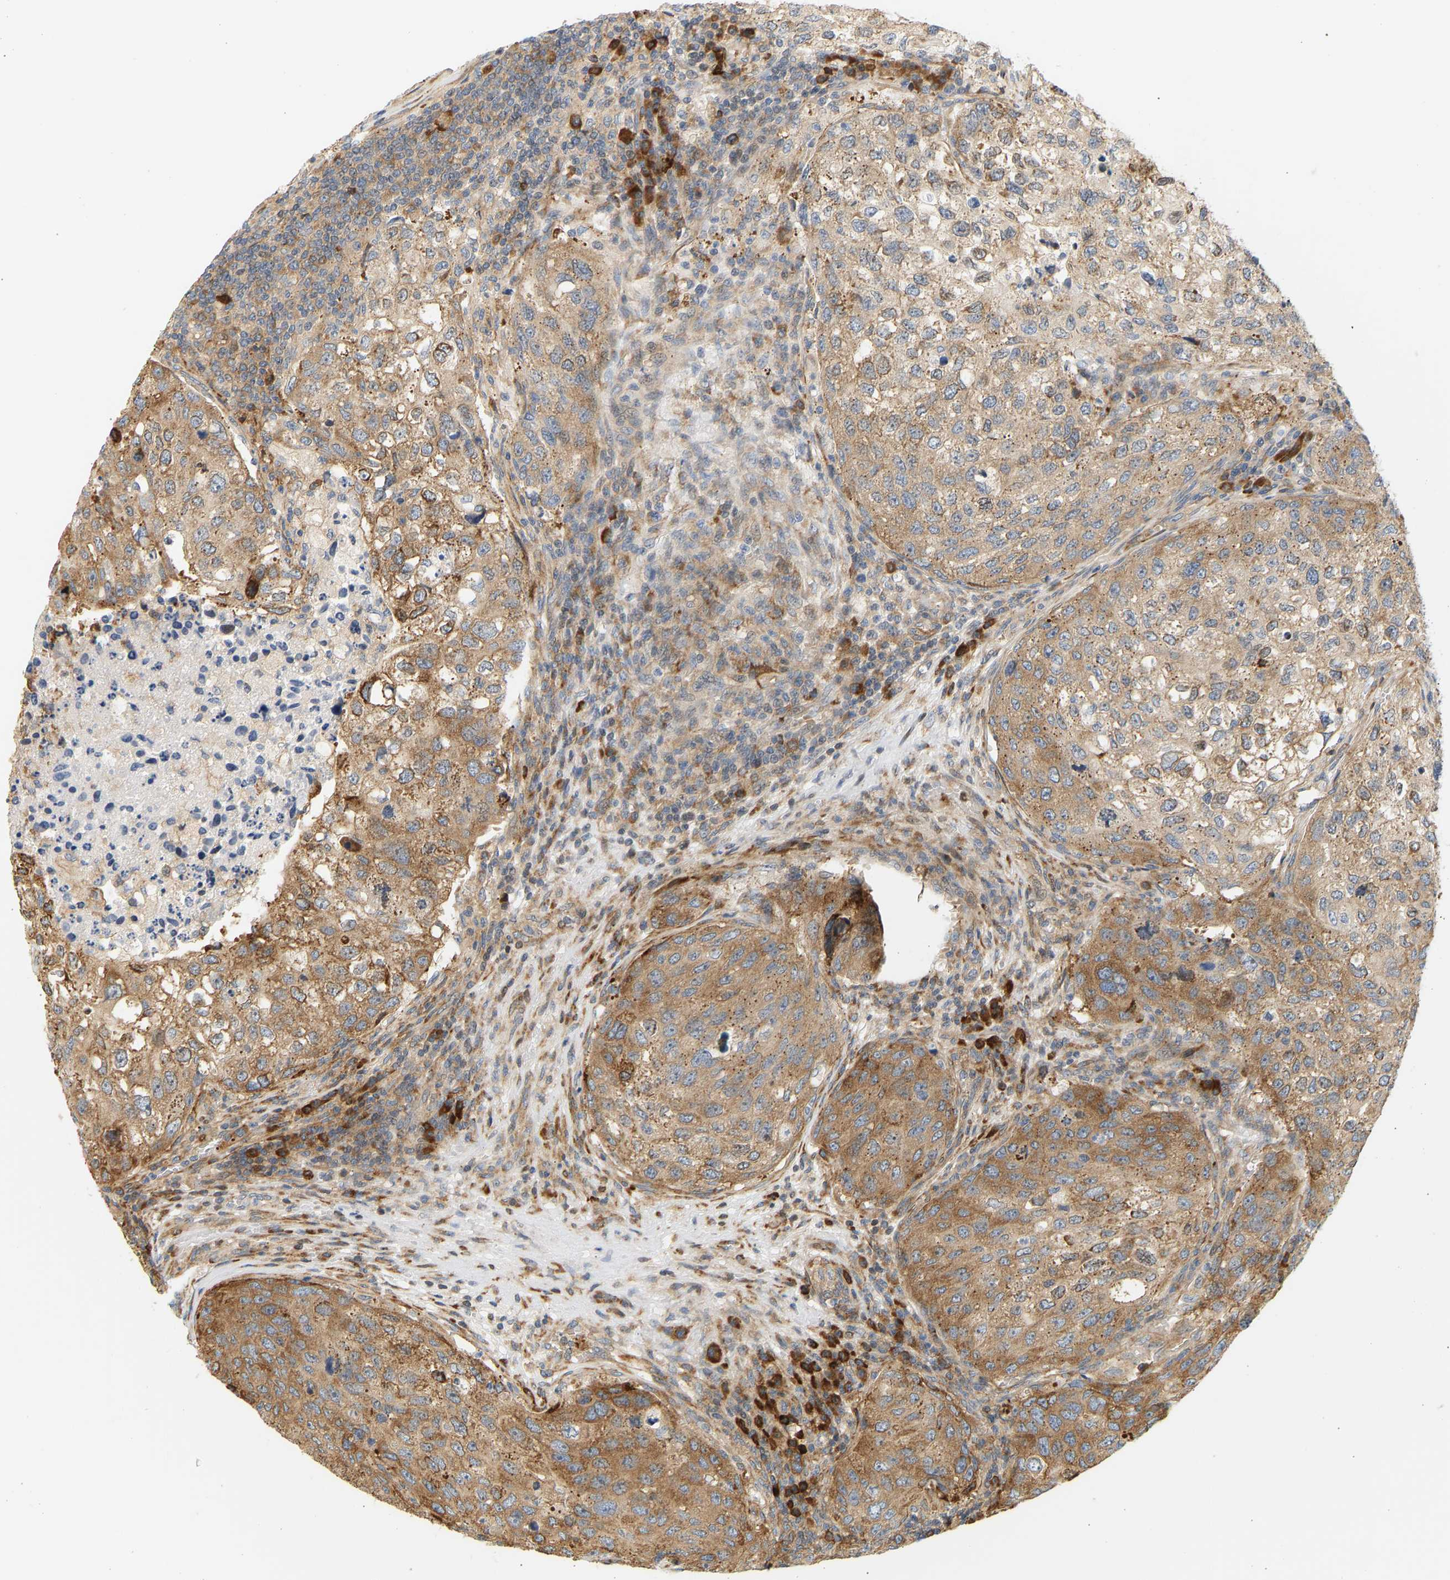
{"staining": {"intensity": "moderate", "quantity": ">75%", "location": "cytoplasmic/membranous"}, "tissue": "urothelial cancer", "cell_type": "Tumor cells", "image_type": "cancer", "snomed": [{"axis": "morphology", "description": "Urothelial carcinoma, High grade"}, {"axis": "topography", "description": "Lymph node"}, {"axis": "topography", "description": "Urinary bladder"}], "caption": "Moderate cytoplasmic/membranous staining is present in about >75% of tumor cells in high-grade urothelial carcinoma.", "gene": "RPS14", "patient": {"sex": "male", "age": 51}}